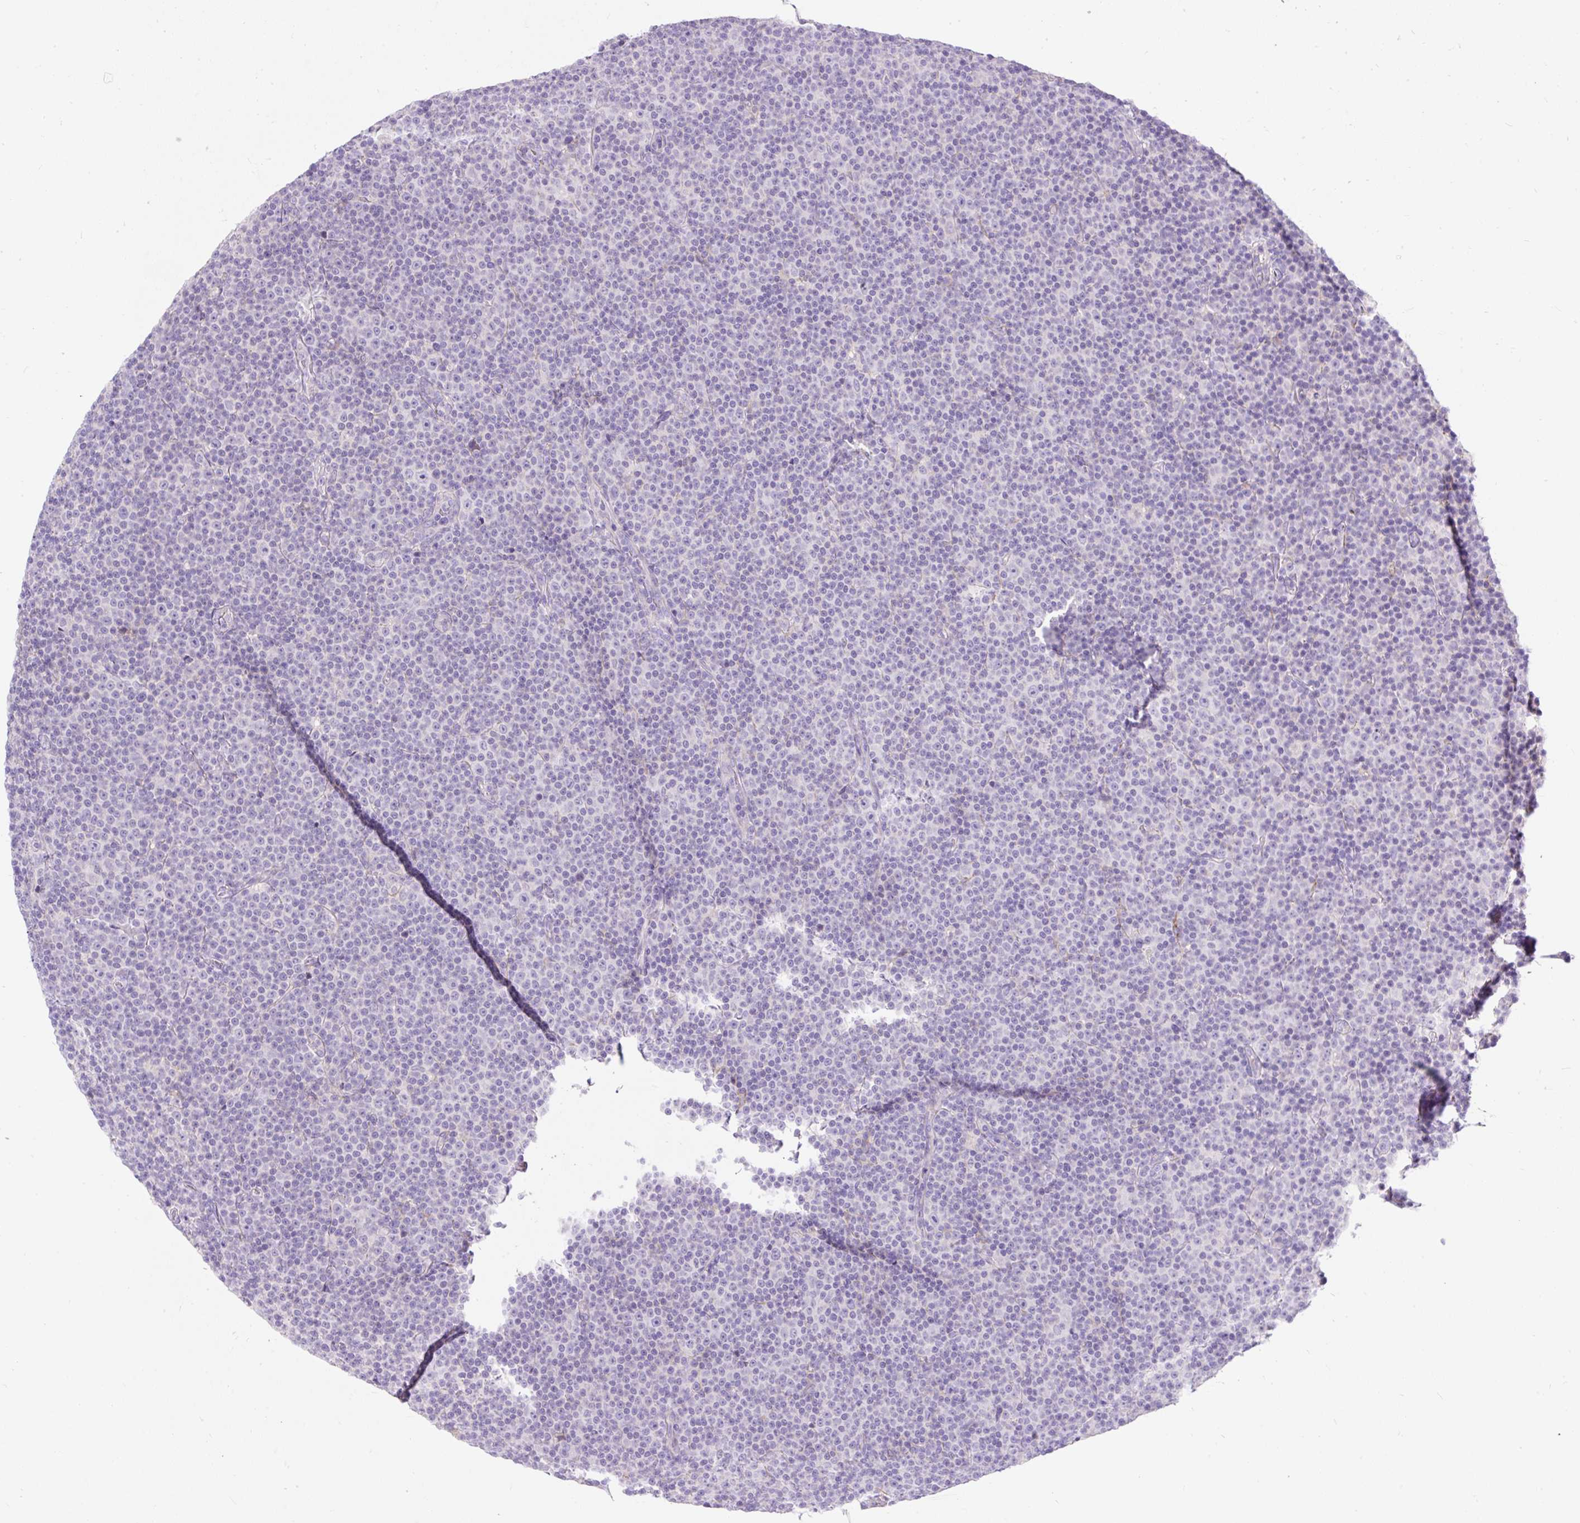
{"staining": {"intensity": "negative", "quantity": "none", "location": "none"}, "tissue": "lymphoma", "cell_type": "Tumor cells", "image_type": "cancer", "snomed": [{"axis": "morphology", "description": "Malignant lymphoma, non-Hodgkin's type, Low grade"}, {"axis": "topography", "description": "Lymph node"}], "caption": "This is an immunohistochemistry (IHC) photomicrograph of human malignant lymphoma, non-Hodgkin's type (low-grade). There is no staining in tumor cells.", "gene": "SUSD5", "patient": {"sex": "female", "age": 67}}